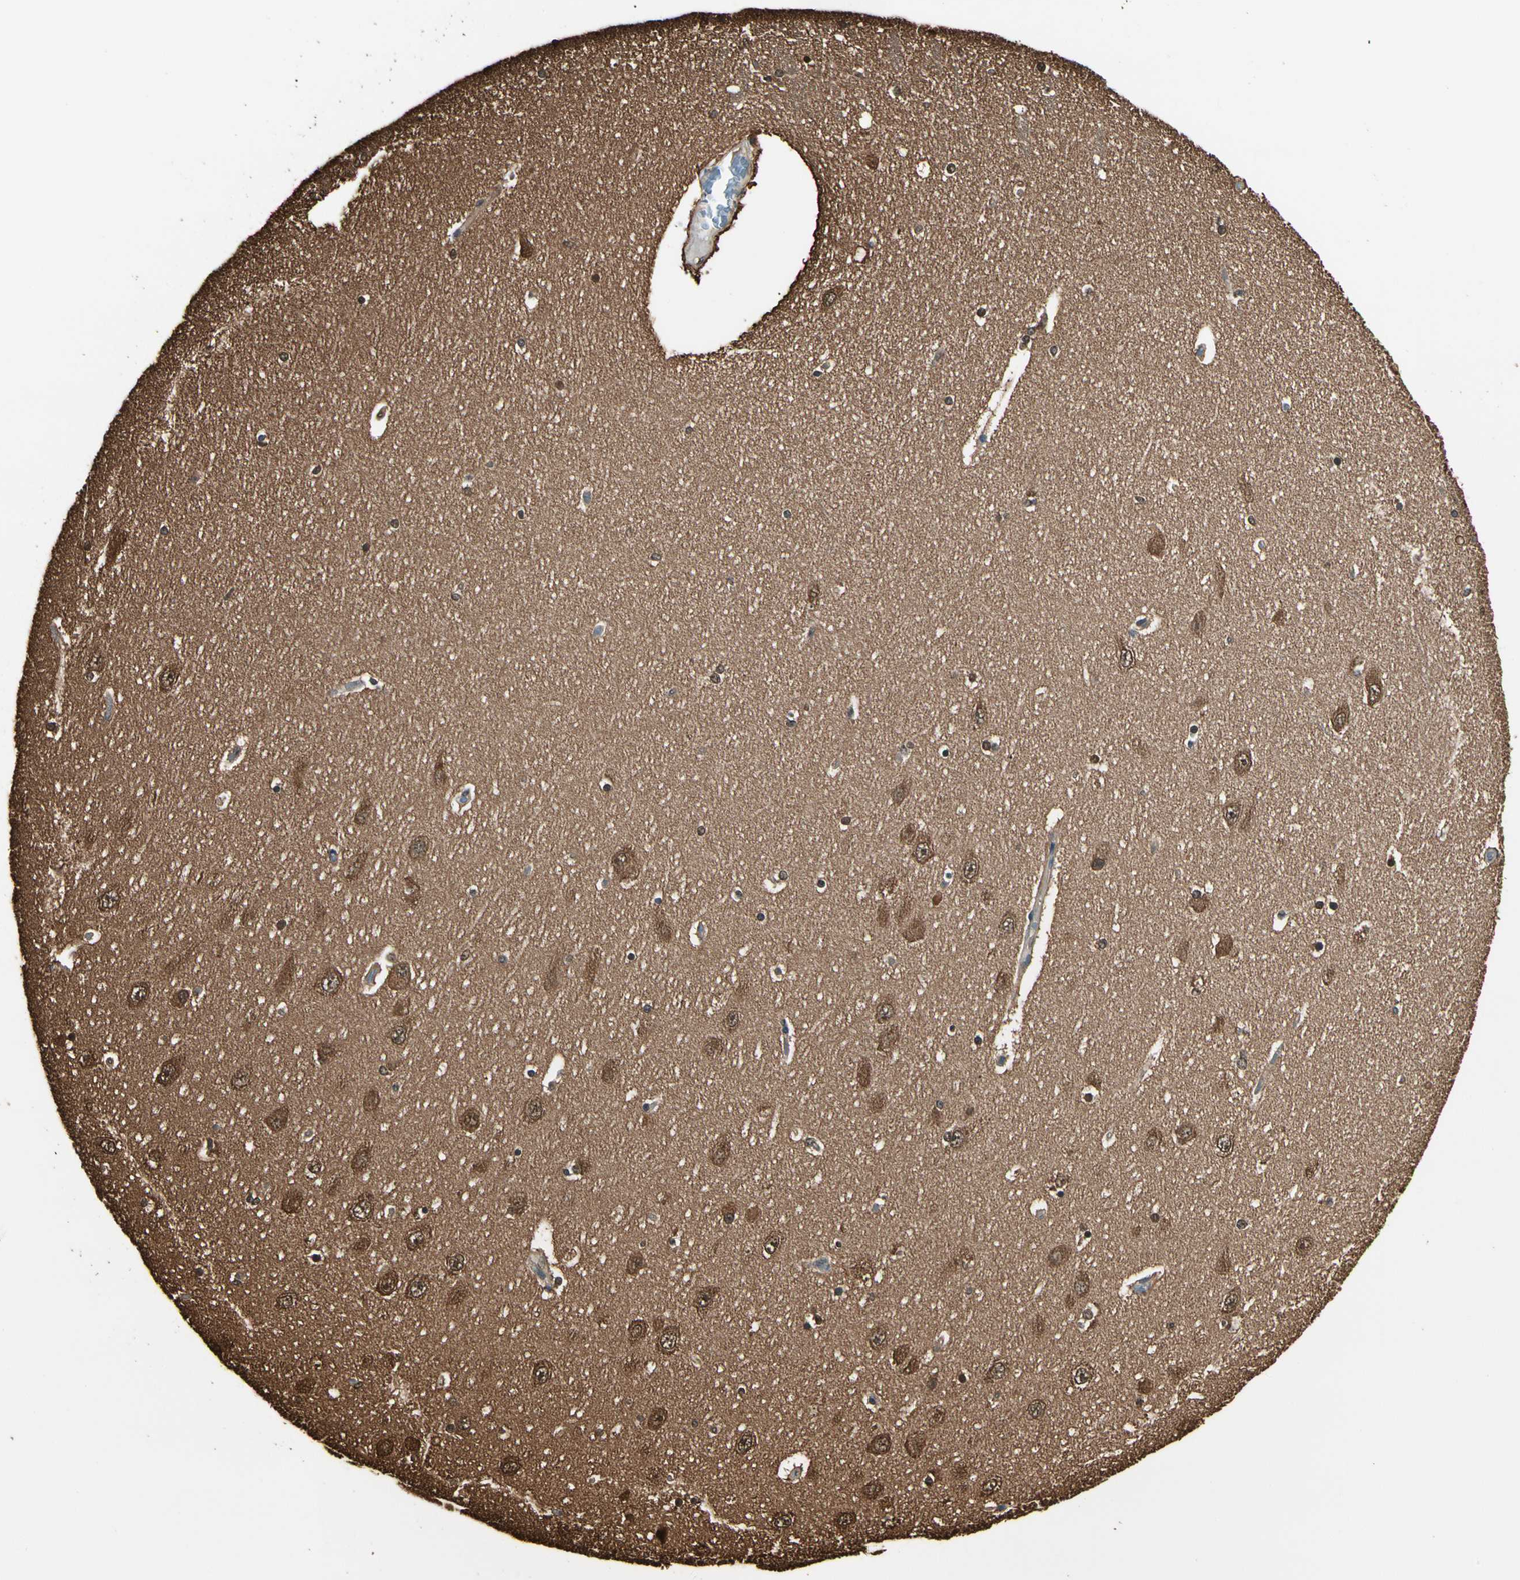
{"staining": {"intensity": "moderate", "quantity": "25%-75%", "location": "nuclear"}, "tissue": "hippocampus", "cell_type": "Glial cells", "image_type": "normal", "snomed": [{"axis": "morphology", "description": "Normal tissue, NOS"}, {"axis": "topography", "description": "Hippocampus"}], "caption": "A micrograph showing moderate nuclear staining in about 25%-75% of glial cells in benign hippocampus, as visualized by brown immunohistochemical staining.", "gene": "YWHAE", "patient": {"sex": "female", "age": 54}}